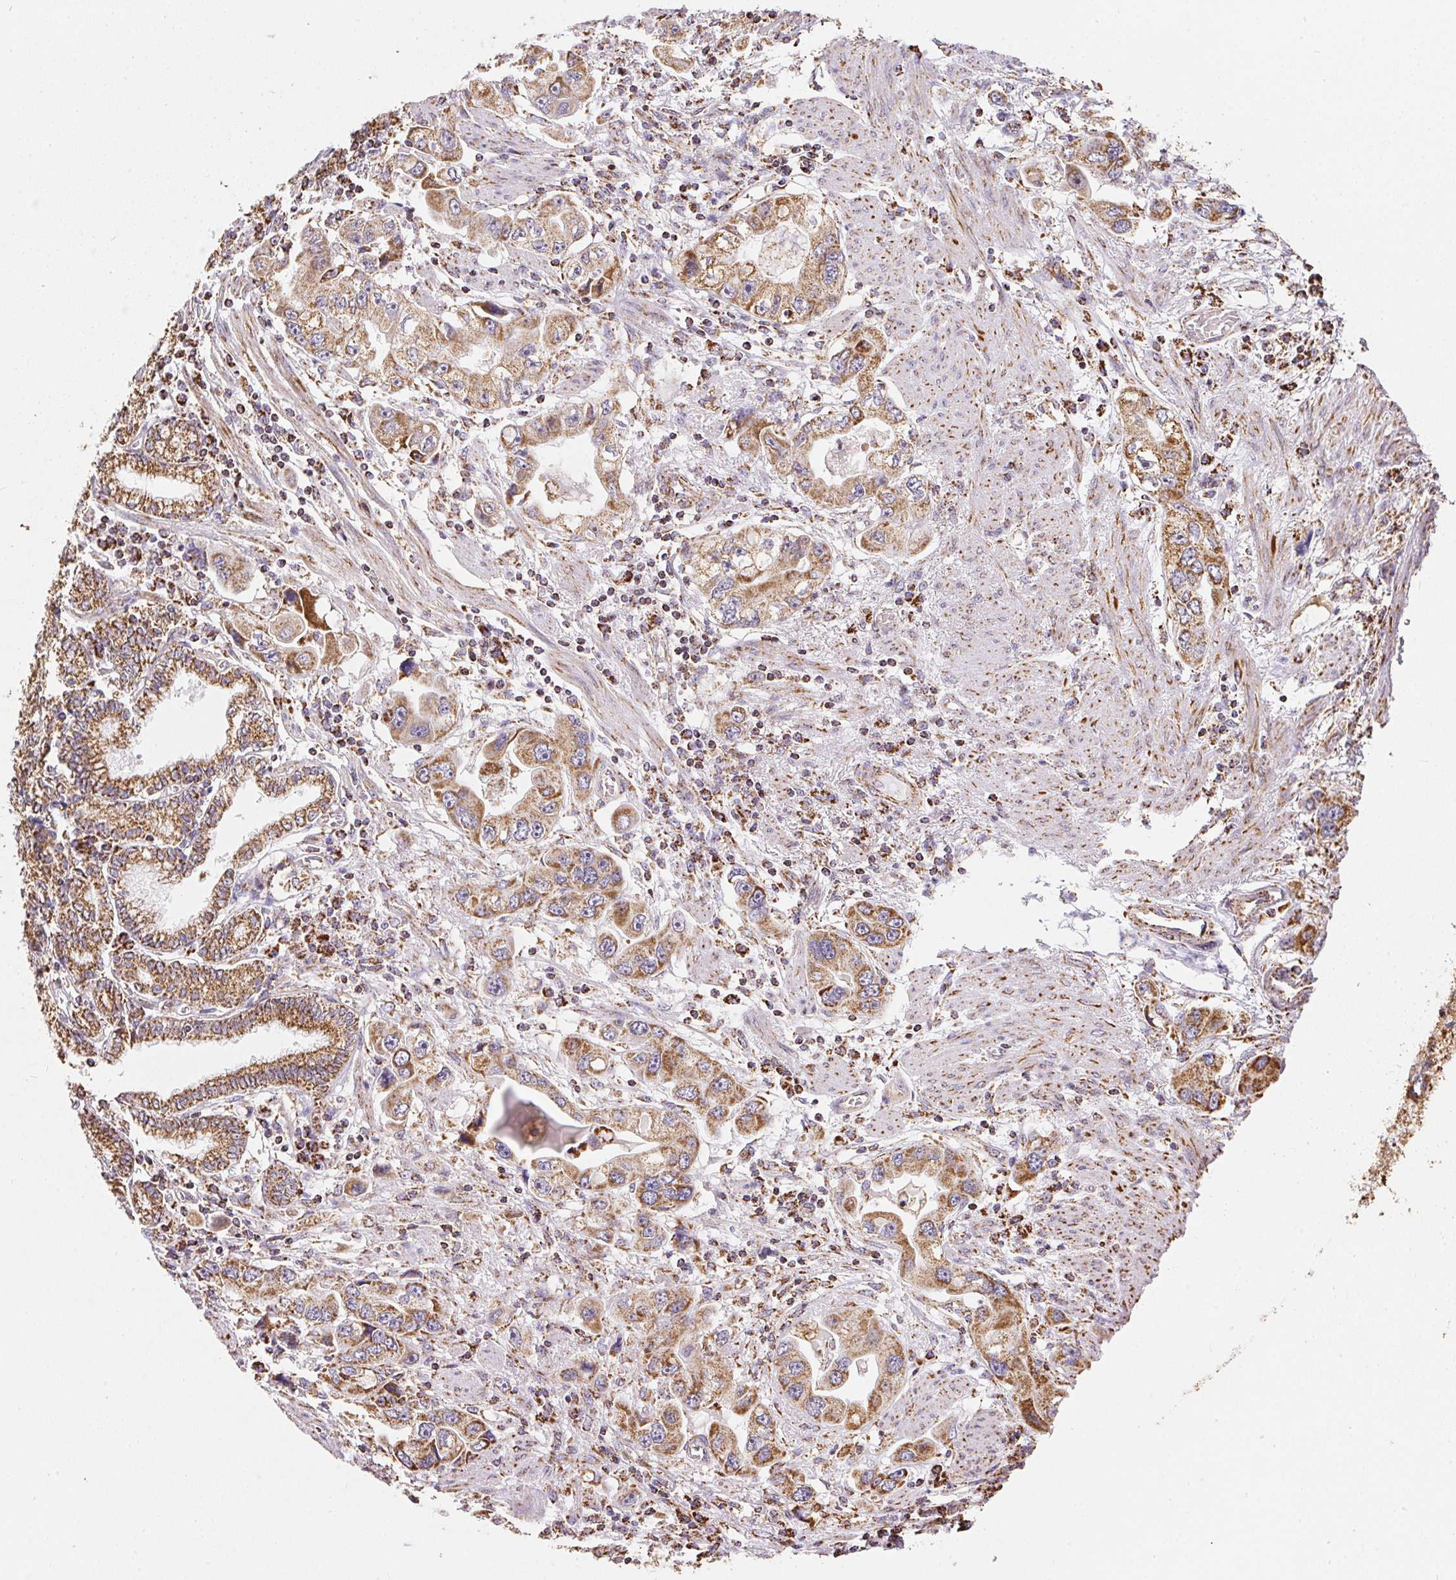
{"staining": {"intensity": "moderate", "quantity": ">75%", "location": "cytoplasmic/membranous"}, "tissue": "stomach cancer", "cell_type": "Tumor cells", "image_type": "cancer", "snomed": [{"axis": "morphology", "description": "Adenocarcinoma, NOS"}, {"axis": "topography", "description": "Stomach, lower"}], "caption": "Protein staining of adenocarcinoma (stomach) tissue demonstrates moderate cytoplasmic/membranous expression in approximately >75% of tumor cells.", "gene": "MAPK11", "patient": {"sex": "female", "age": 93}}